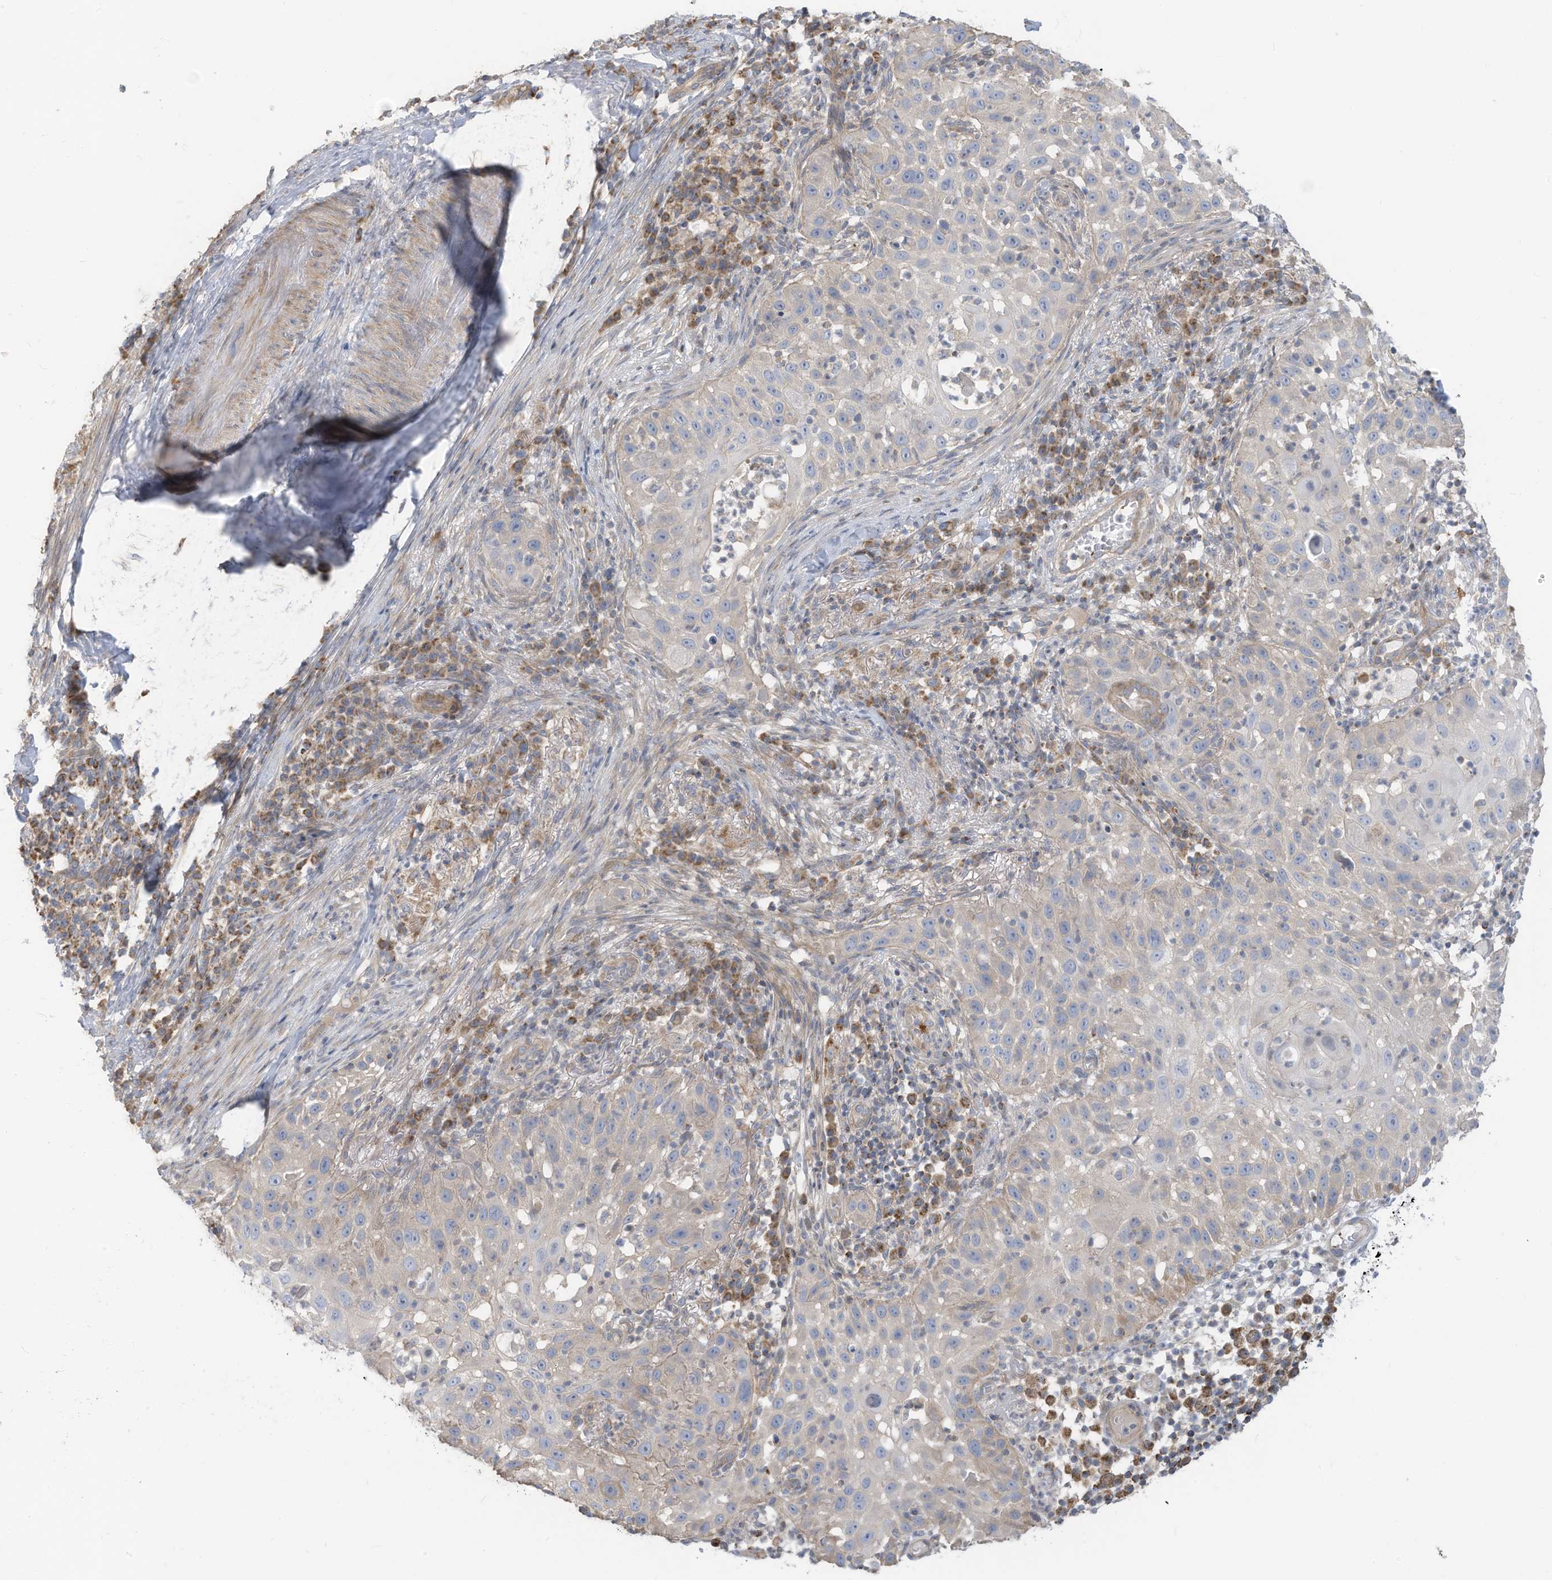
{"staining": {"intensity": "negative", "quantity": "none", "location": "none"}, "tissue": "skin cancer", "cell_type": "Tumor cells", "image_type": "cancer", "snomed": [{"axis": "morphology", "description": "Squamous cell carcinoma, NOS"}, {"axis": "topography", "description": "Skin"}], "caption": "High magnification brightfield microscopy of skin squamous cell carcinoma stained with DAB (3,3'-diaminobenzidine) (brown) and counterstained with hematoxylin (blue): tumor cells show no significant expression.", "gene": "GTPBP2", "patient": {"sex": "female", "age": 44}}